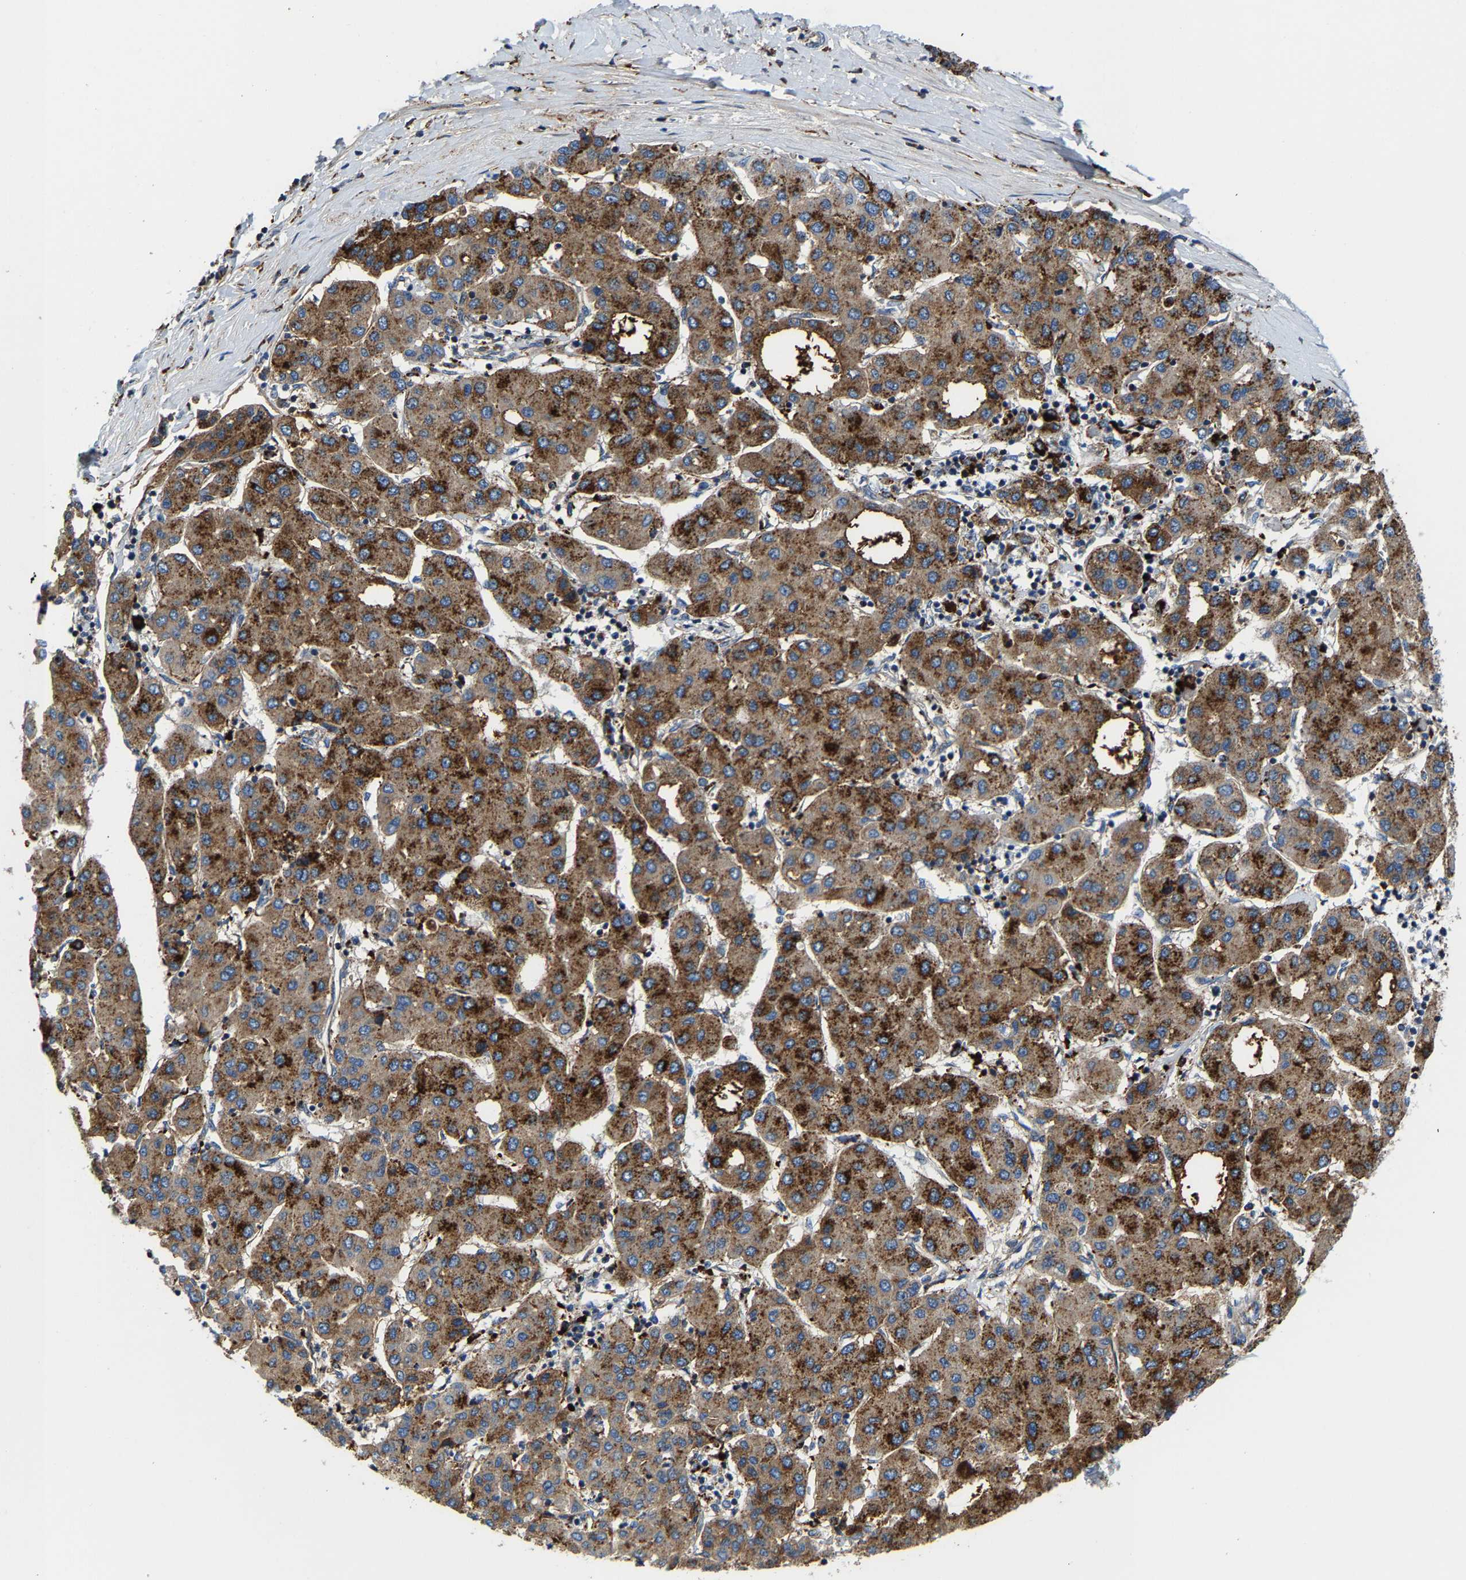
{"staining": {"intensity": "strong", "quantity": ">75%", "location": "cytoplasmic/membranous"}, "tissue": "liver cancer", "cell_type": "Tumor cells", "image_type": "cancer", "snomed": [{"axis": "morphology", "description": "Carcinoma, Hepatocellular, NOS"}, {"axis": "topography", "description": "Liver"}], "caption": "Approximately >75% of tumor cells in liver hepatocellular carcinoma reveal strong cytoplasmic/membranous protein expression as visualized by brown immunohistochemical staining.", "gene": "DPP7", "patient": {"sex": "male", "age": 65}}